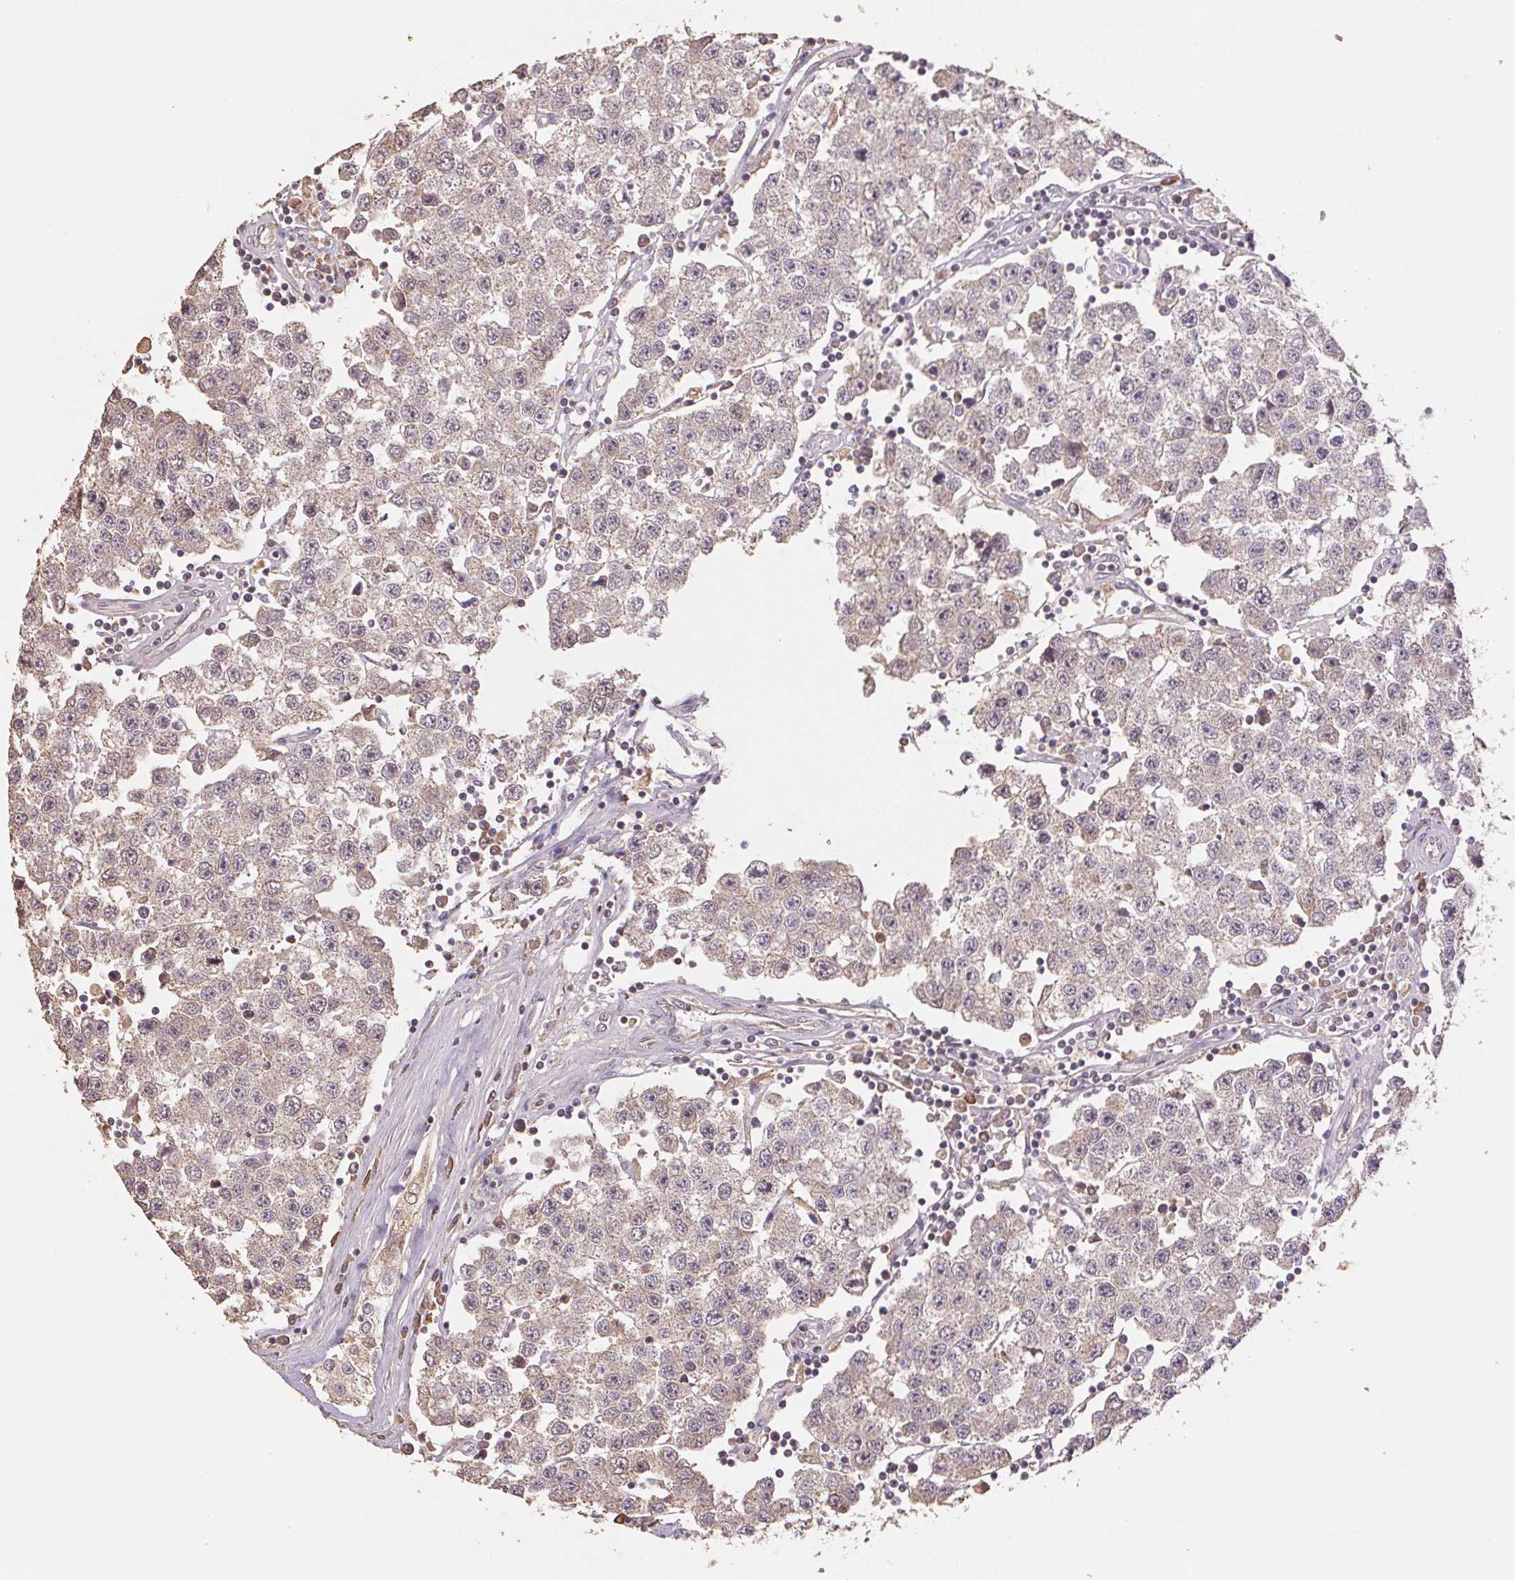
{"staining": {"intensity": "negative", "quantity": "none", "location": "none"}, "tissue": "testis cancer", "cell_type": "Tumor cells", "image_type": "cancer", "snomed": [{"axis": "morphology", "description": "Seminoma, NOS"}, {"axis": "topography", "description": "Testis"}], "caption": "The photomicrograph demonstrates no staining of tumor cells in seminoma (testis). (Stains: DAB immunohistochemistry (IHC) with hematoxylin counter stain, Microscopy: brightfield microscopy at high magnification).", "gene": "CENPF", "patient": {"sex": "male", "age": 34}}